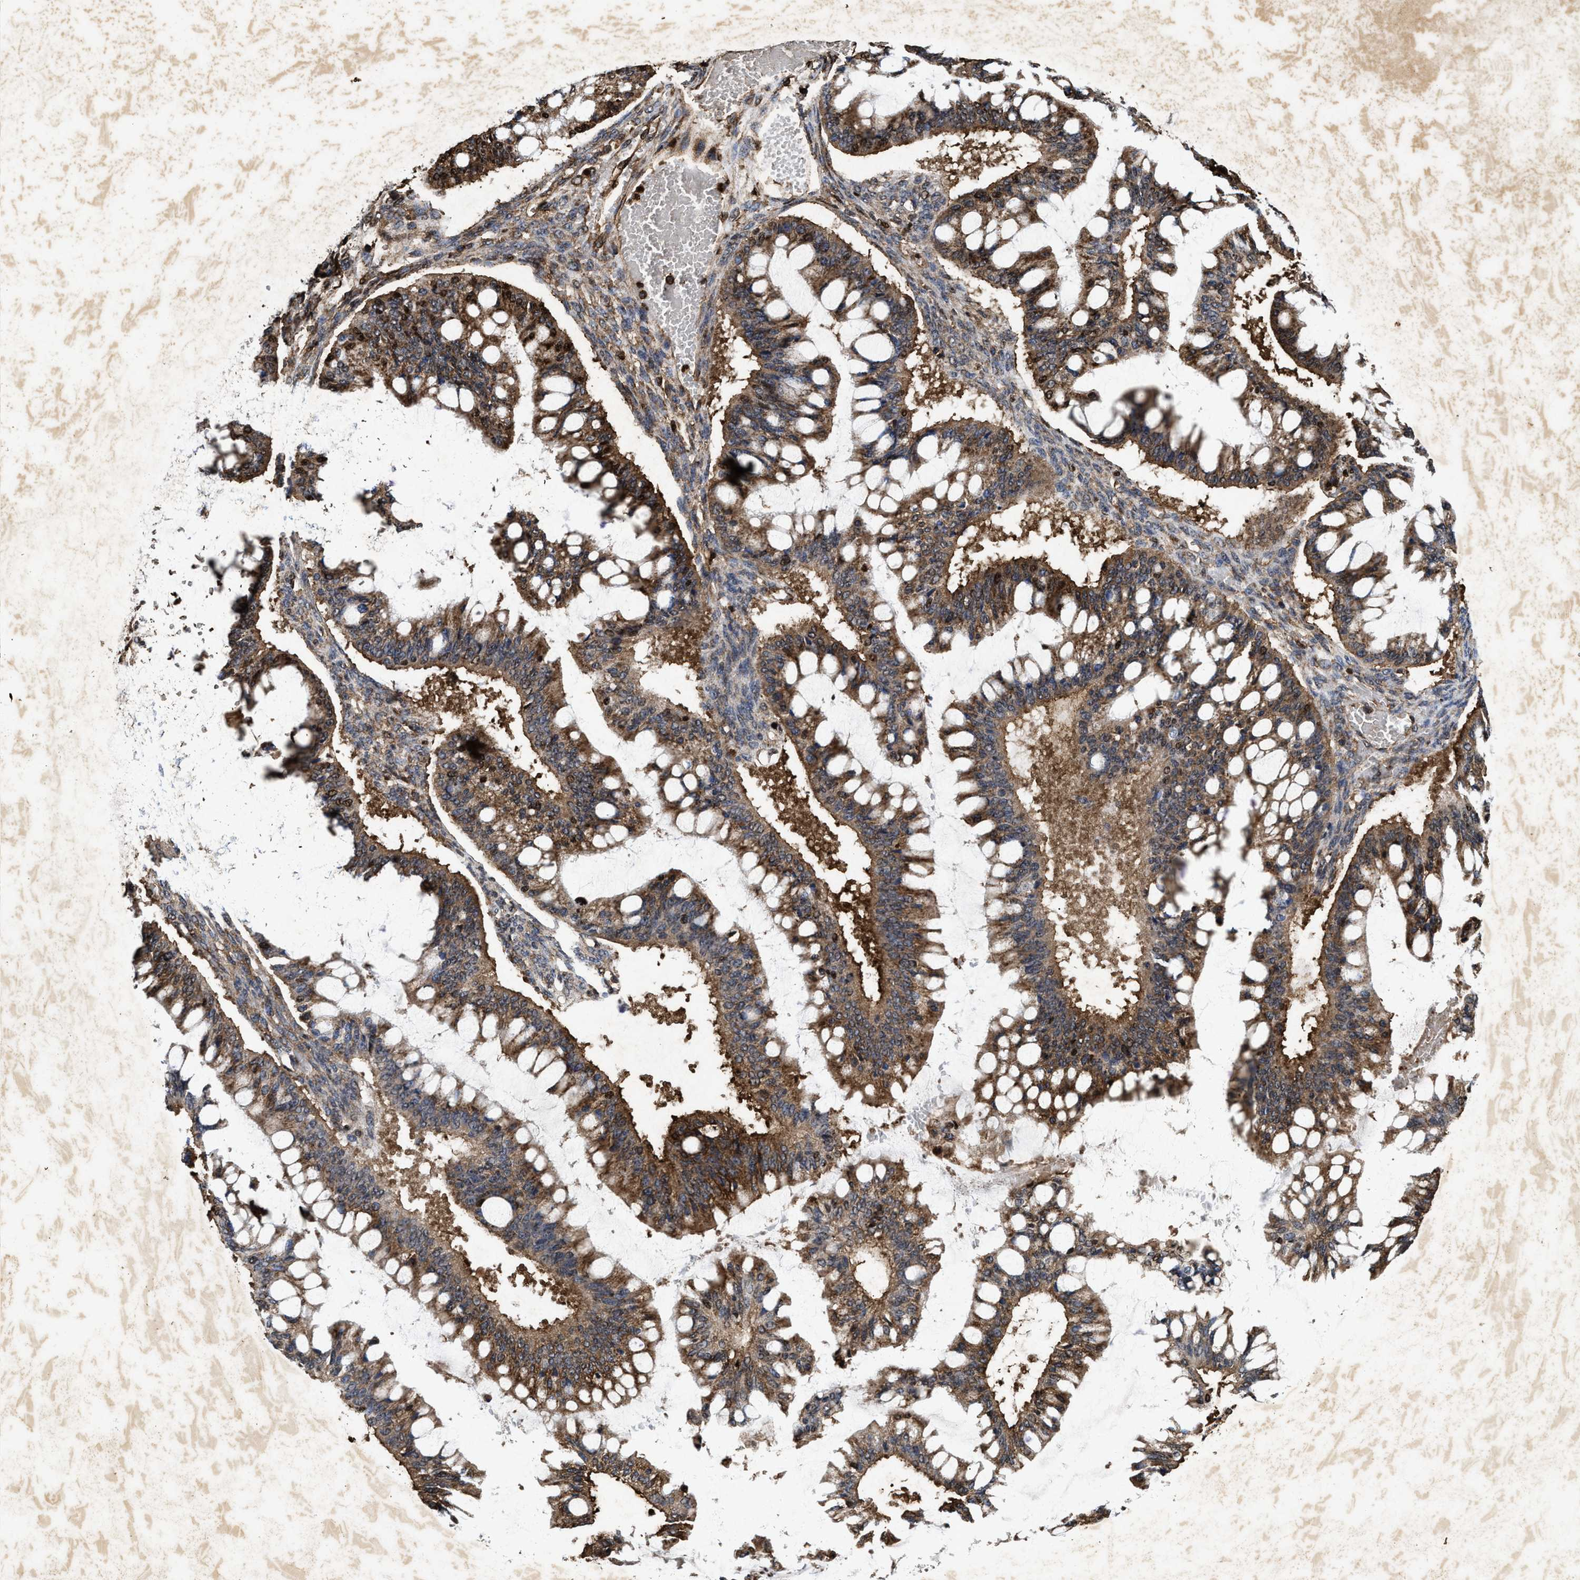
{"staining": {"intensity": "moderate", "quantity": ">75%", "location": "cytoplasmic/membranous"}, "tissue": "ovarian cancer", "cell_type": "Tumor cells", "image_type": "cancer", "snomed": [{"axis": "morphology", "description": "Cystadenocarcinoma, mucinous, NOS"}, {"axis": "topography", "description": "Ovary"}], "caption": "The micrograph exhibits immunohistochemical staining of ovarian cancer (mucinous cystadenocarcinoma). There is moderate cytoplasmic/membranous staining is seen in approximately >75% of tumor cells.", "gene": "ACOX1", "patient": {"sex": "female", "age": 73}}